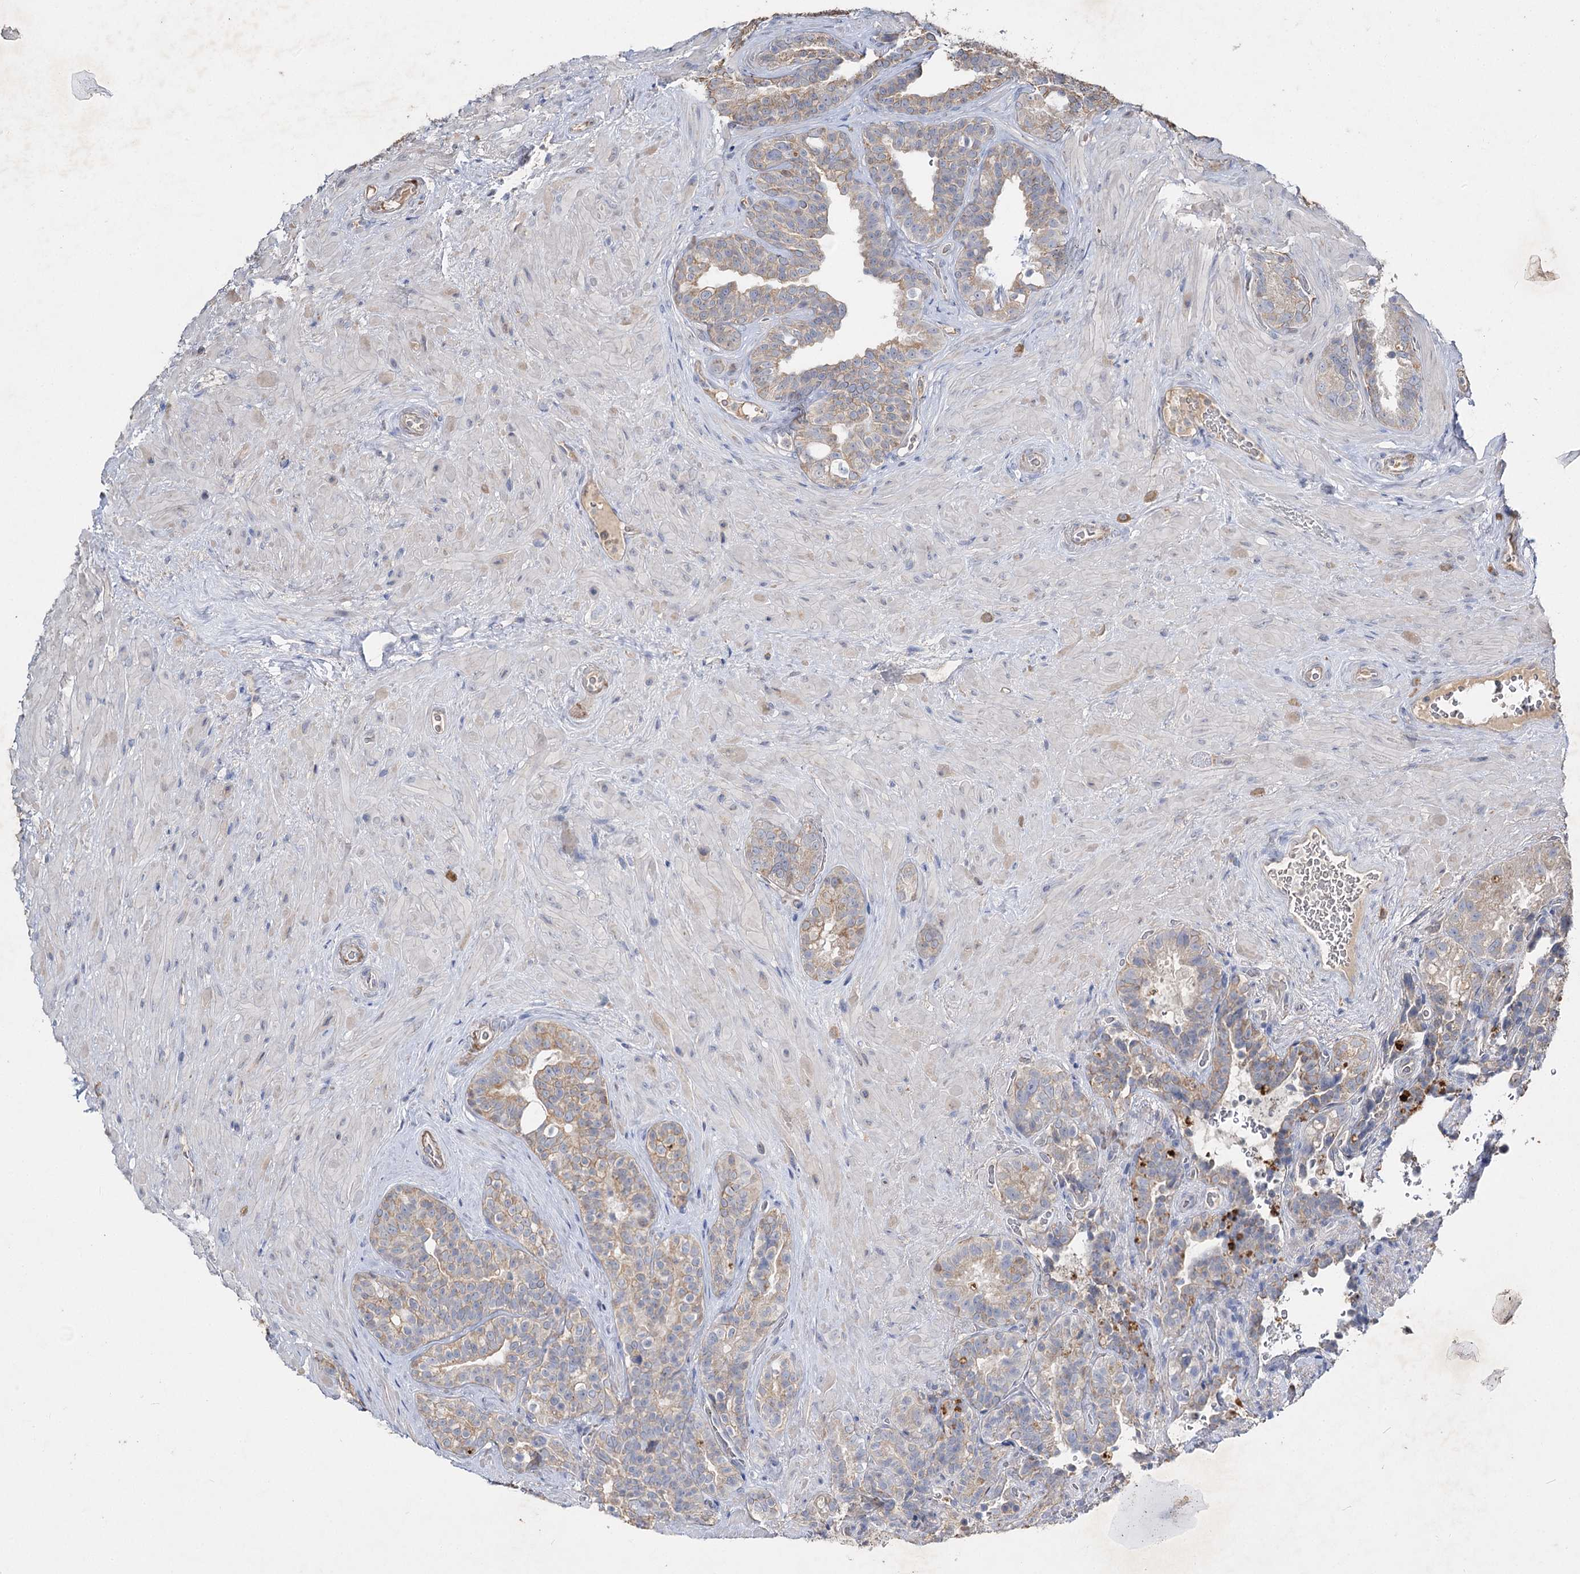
{"staining": {"intensity": "weak", "quantity": "25%-75%", "location": "cytoplasmic/membranous"}, "tissue": "seminal vesicle", "cell_type": "Glandular cells", "image_type": "normal", "snomed": [{"axis": "morphology", "description": "Normal tissue, NOS"}, {"axis": "topography", "description": "Seminal veicle"}, {"axis": "topography", "description": "Peripheral nerve tissue"}], "caption": "Glandular cells show low levels of weak cytoplasmic/membranous expression in approximately 25%-75% of cells in benign seminal vesicle. Immunohistochemistry stains the protein of interest in brown and the nuclei are stained blue.", "gene": "IL1RAP", "patient": {"sex": "male", "age": 67}}